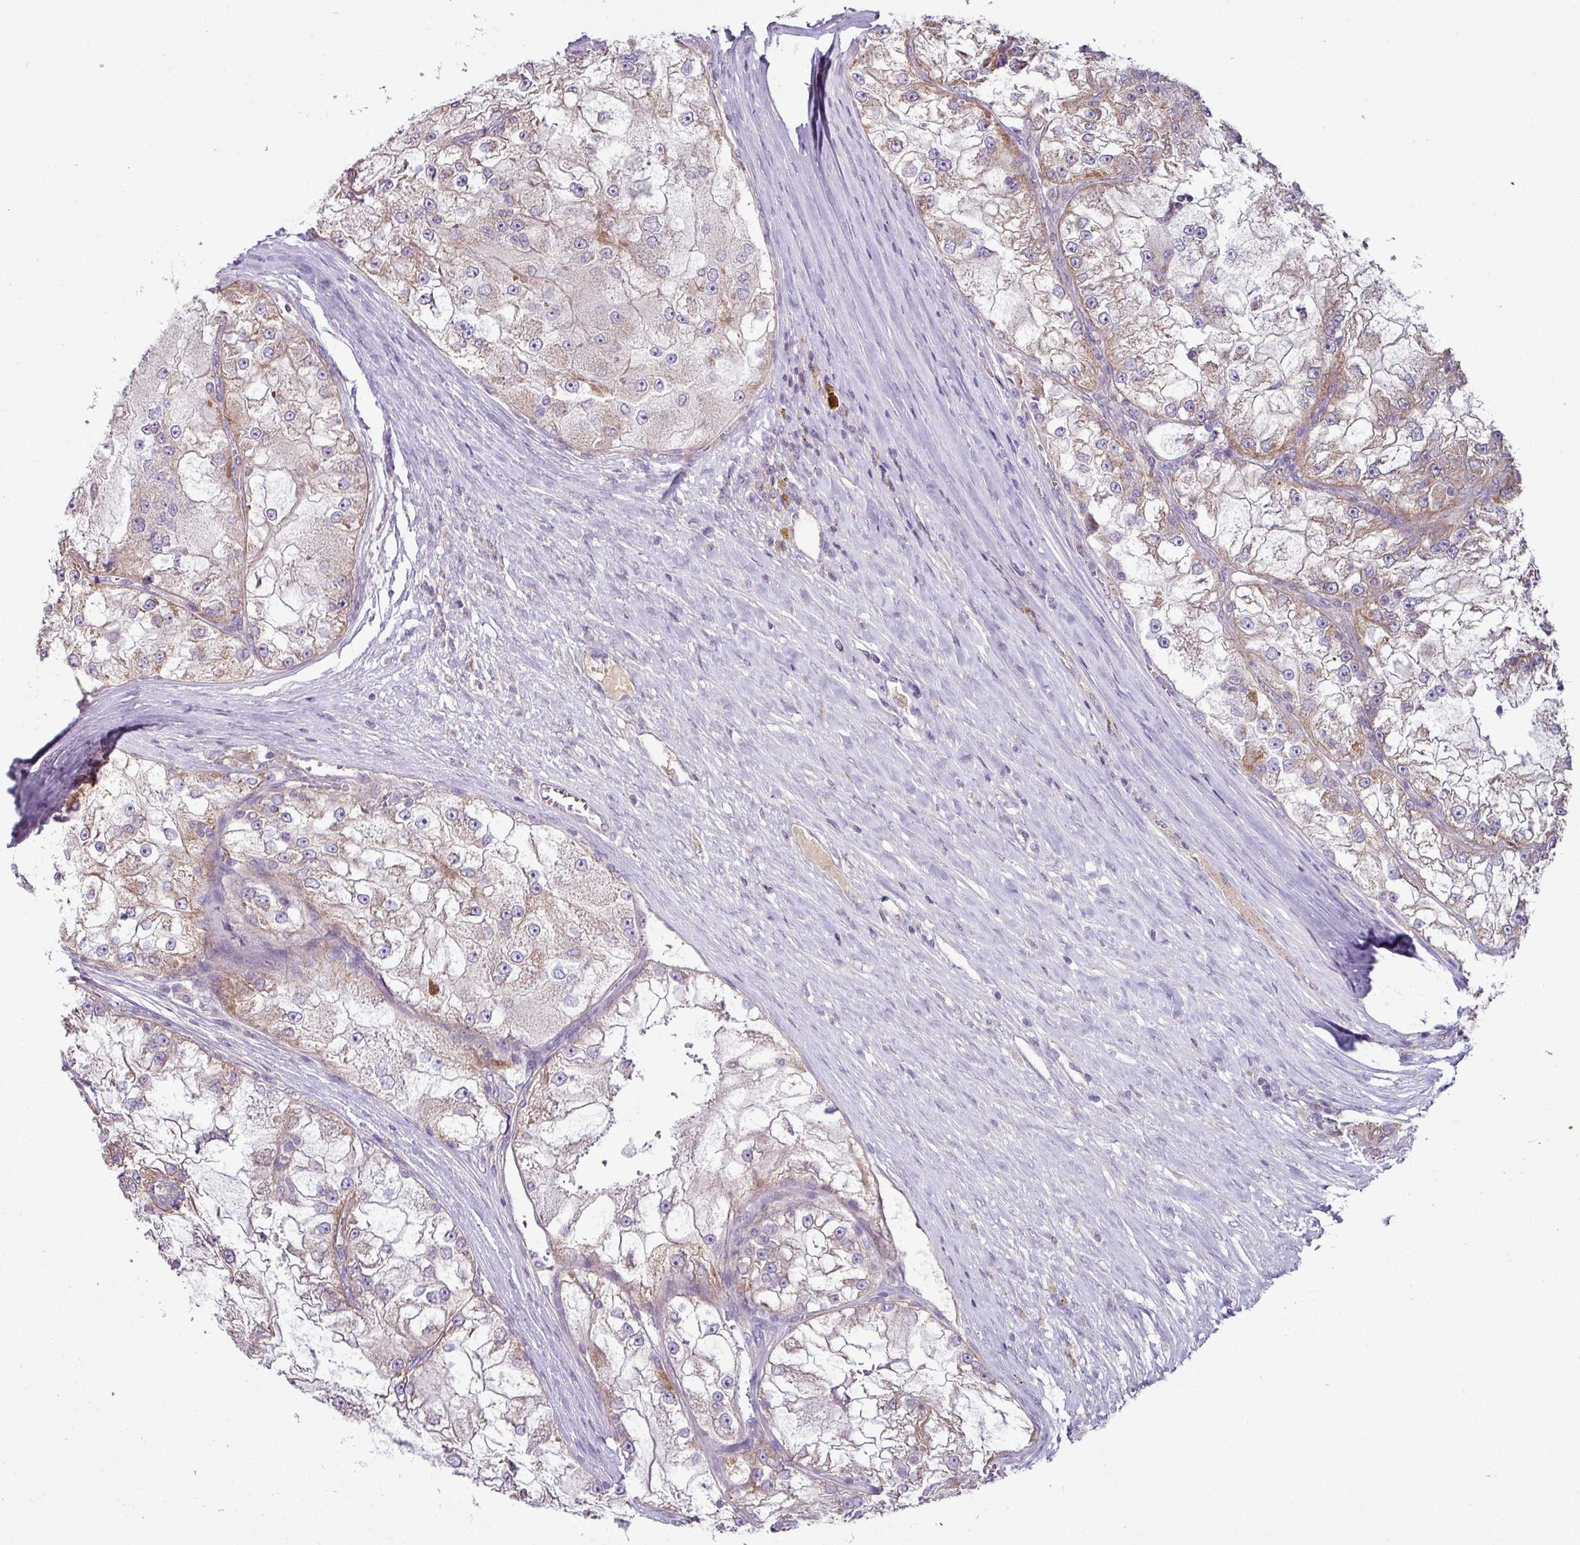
{"staining": {"intensity": "moderate", "quantity": "25%-75%", "location": "cytoplasmic/membranous"}, "tissue": "renal cancer", "cell_type": "Tumor cells", "image_type": "cancer", "snomed": [{"axis": "morphology", "description": "Adenocarcinoma, NOS"}, {"axis": "topography", "description": "Kidney"}], "caption": "Moderate cytoplasmic/membranous positivity for a protein is identified in about 25%-75% of tumor cells of adenocarcinoma (renal) using immunohistochemistry.", "gene": "LRRC9", "patient": {"sex": "female", "age": 72}}